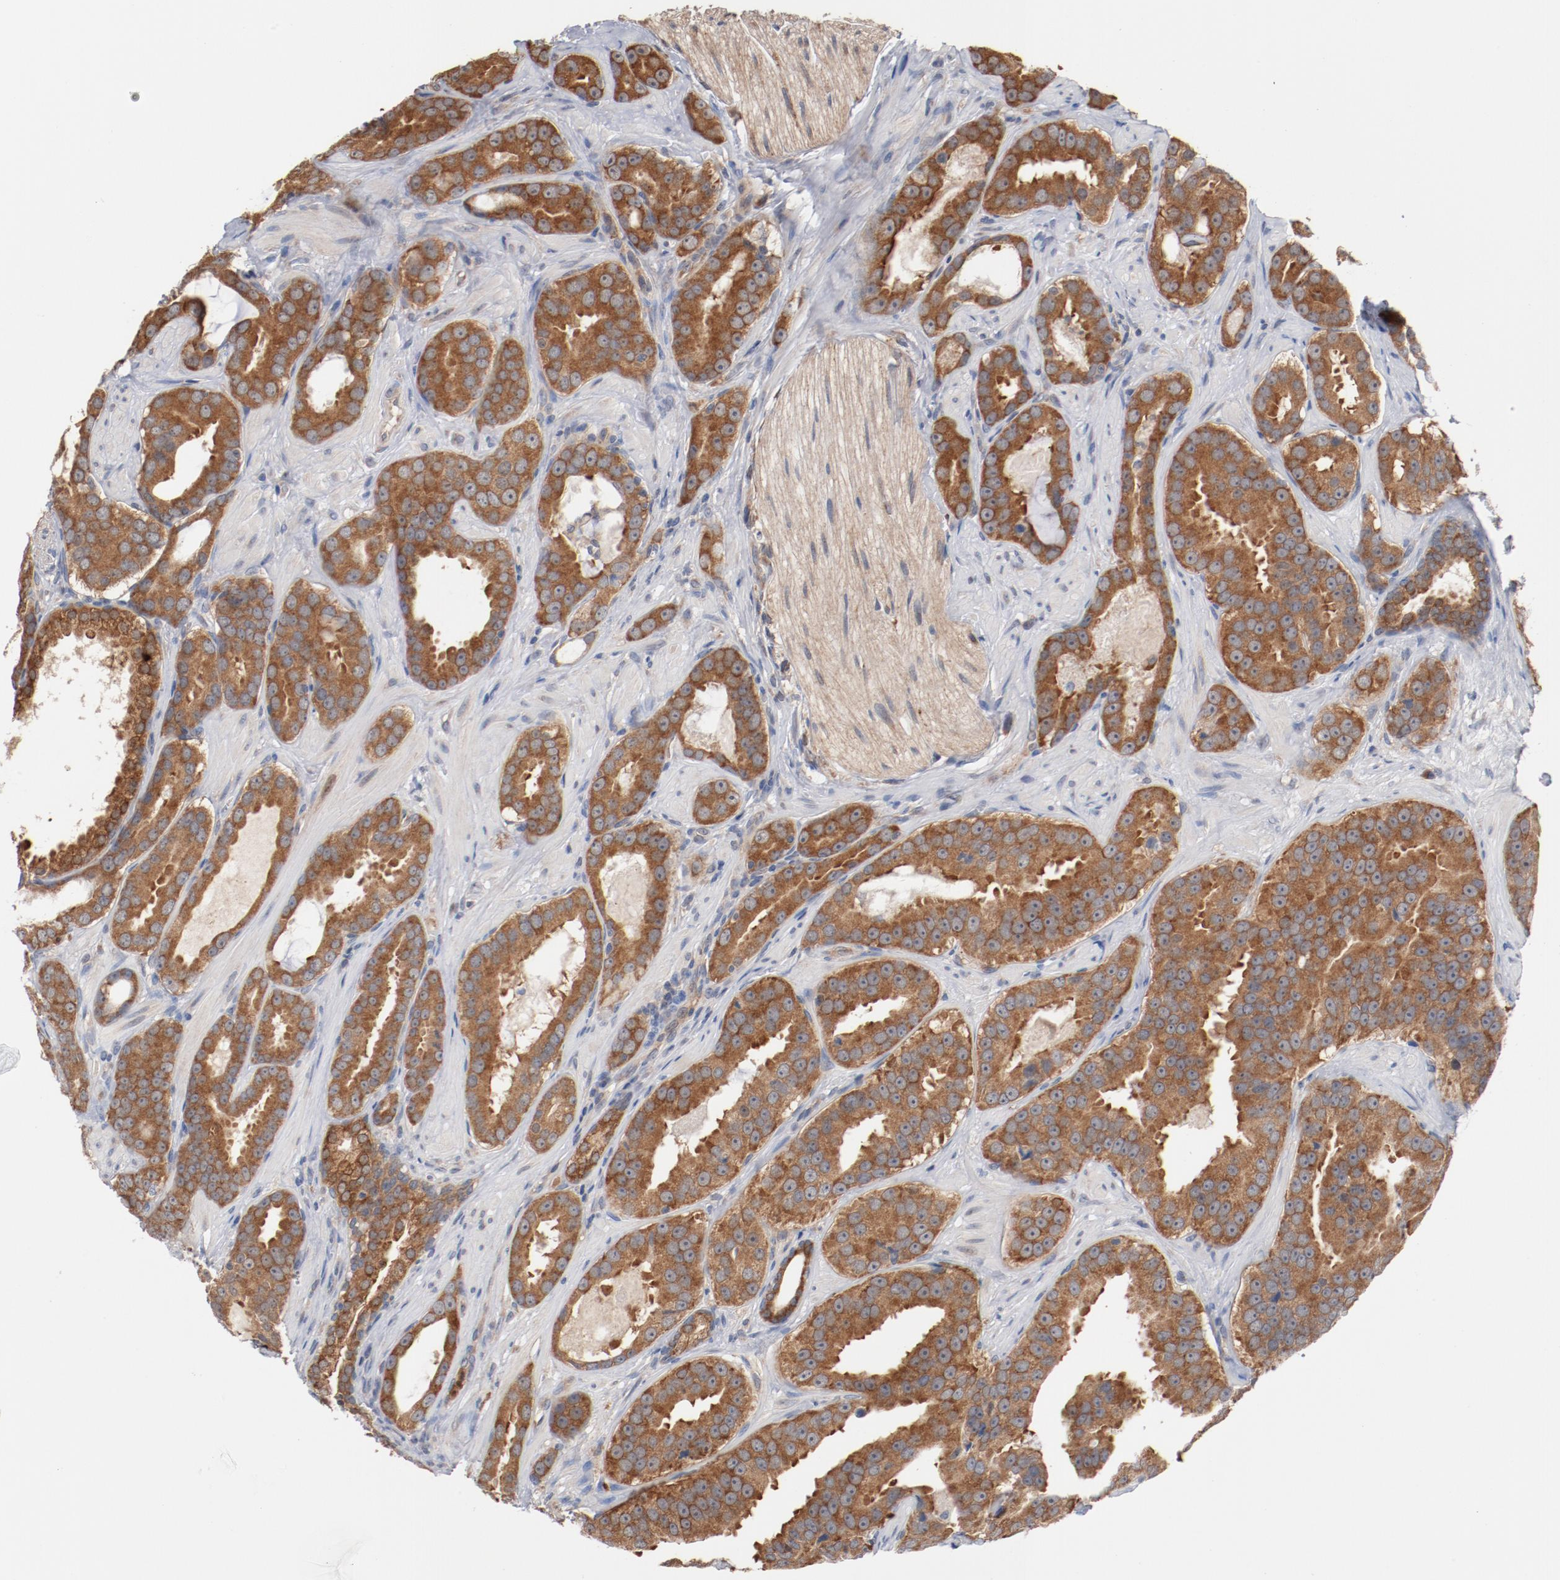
{"staining": {"intensity": "moderate", "quantity": ">75%", "location": "cytoplasmic/membranous"}, "tissue": "prostate cancer", "cell_type": "Tumor cells", "image_type": "cancer", "snomed": [{"axis": "morphology", "description": "Adenocarcinoma, Low grade"}, {"axis": "topography", "description": "Prostate"}], "caption": "Approximately >75% of tumor cells in human adenocarcinoma (low-grade) (prostate) show moderate cytoplasmic/membranous protein expression as visualized by brown immunohistochemical staining.", "gene": "RNASE11", "patient": {"sex": "male", "age": 59}}